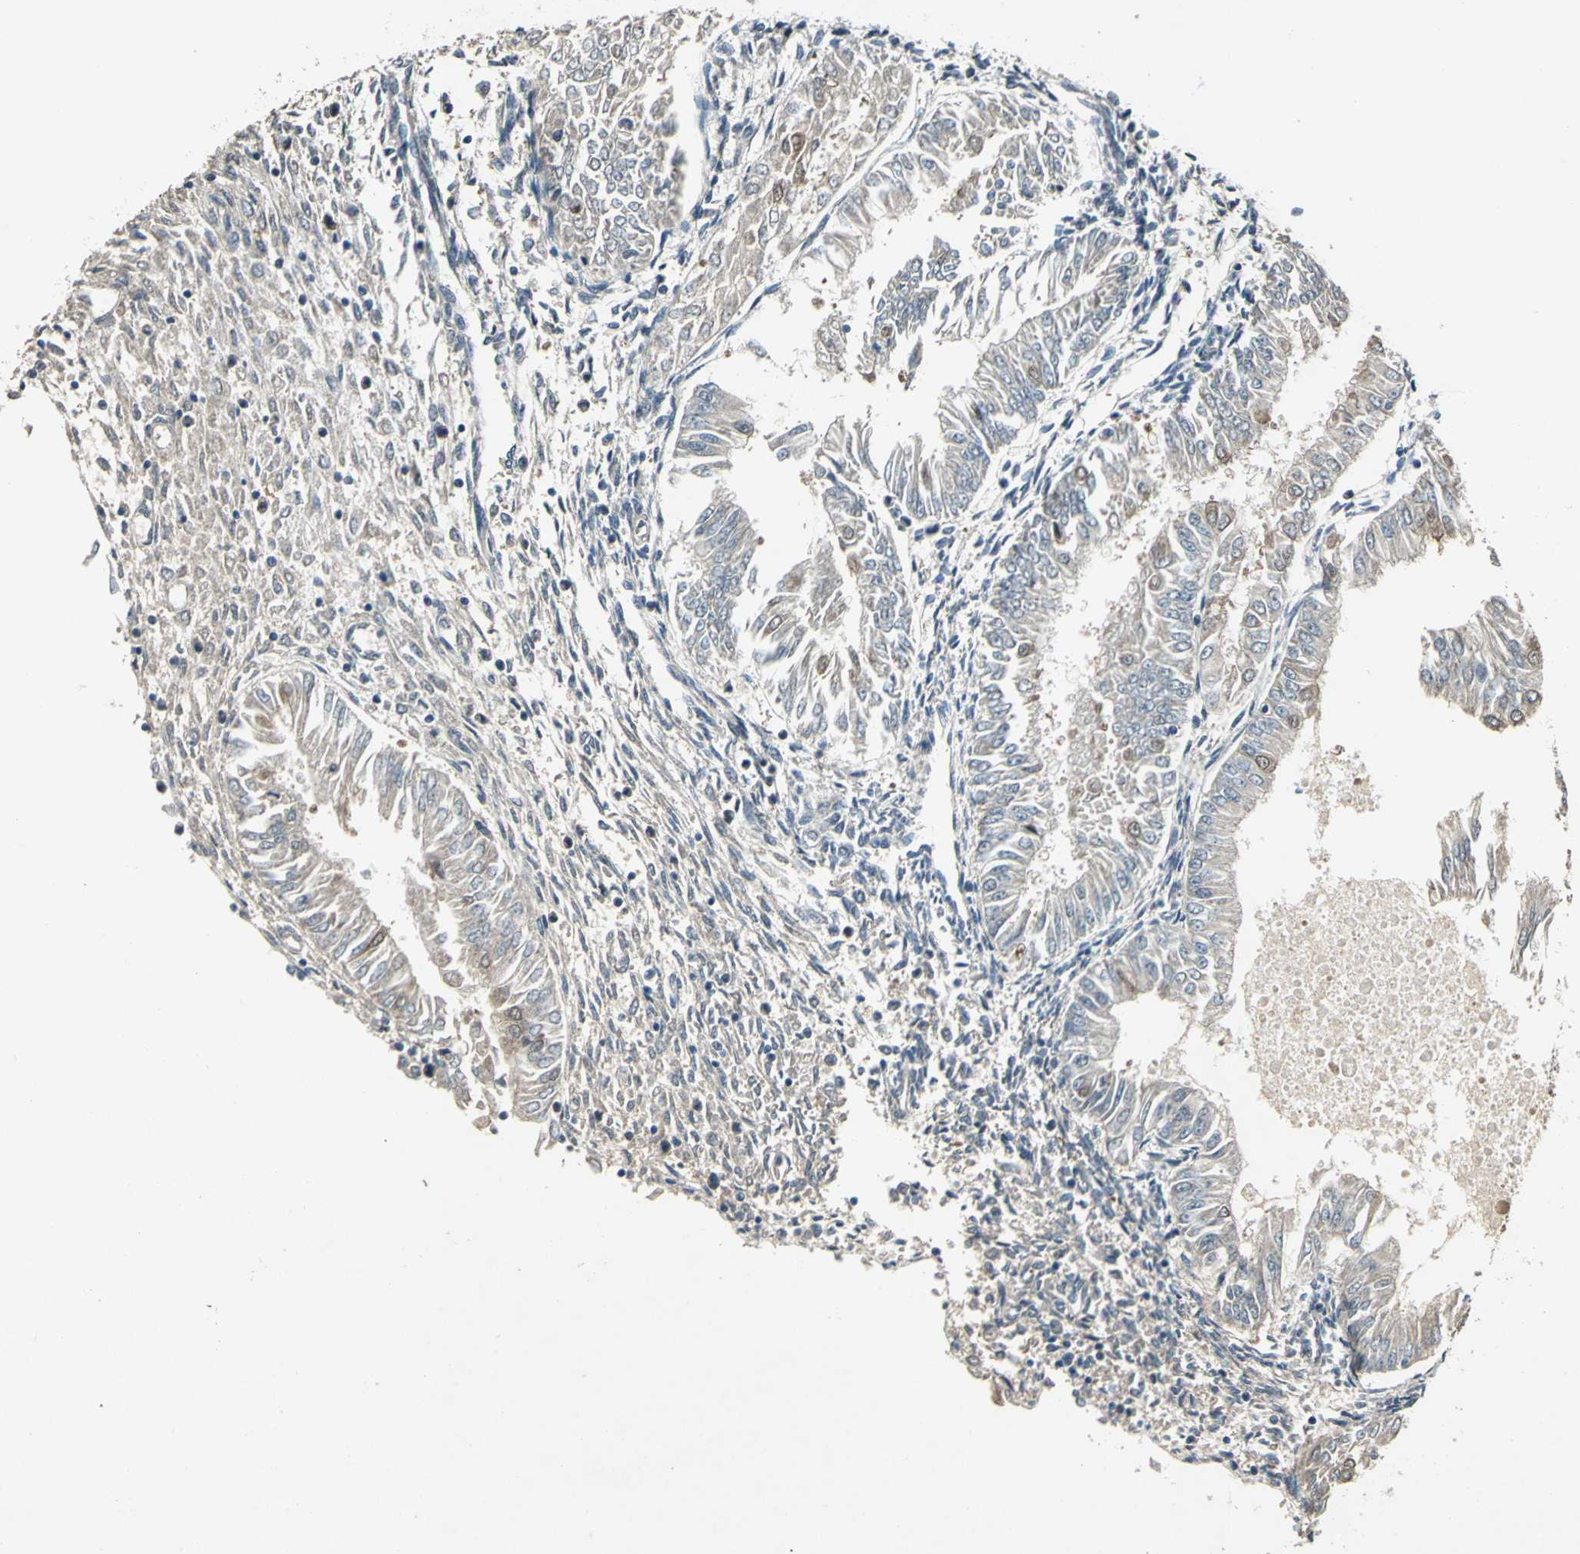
{"staining": {"intensity": "moderate", "quantity": "<25%", "location": "cytoplasmic/membranous"}, "tissue": "endometrial cancer", "cell_type": "Tumor cells", "image_type": "cancer", "snomed": [{"axis": "morphology", "description": "Adenocarcinoma, NOS"}, {"axis": "topography", "description": "Endometrium"}], "caption": "Moderate cytoplasmic/membranous positivity is identified in about <25% of tumor cells in endometrial adenocarcinoma.", "gene": "AHSA1", "patient": {"sex": "female", "age": 53}}